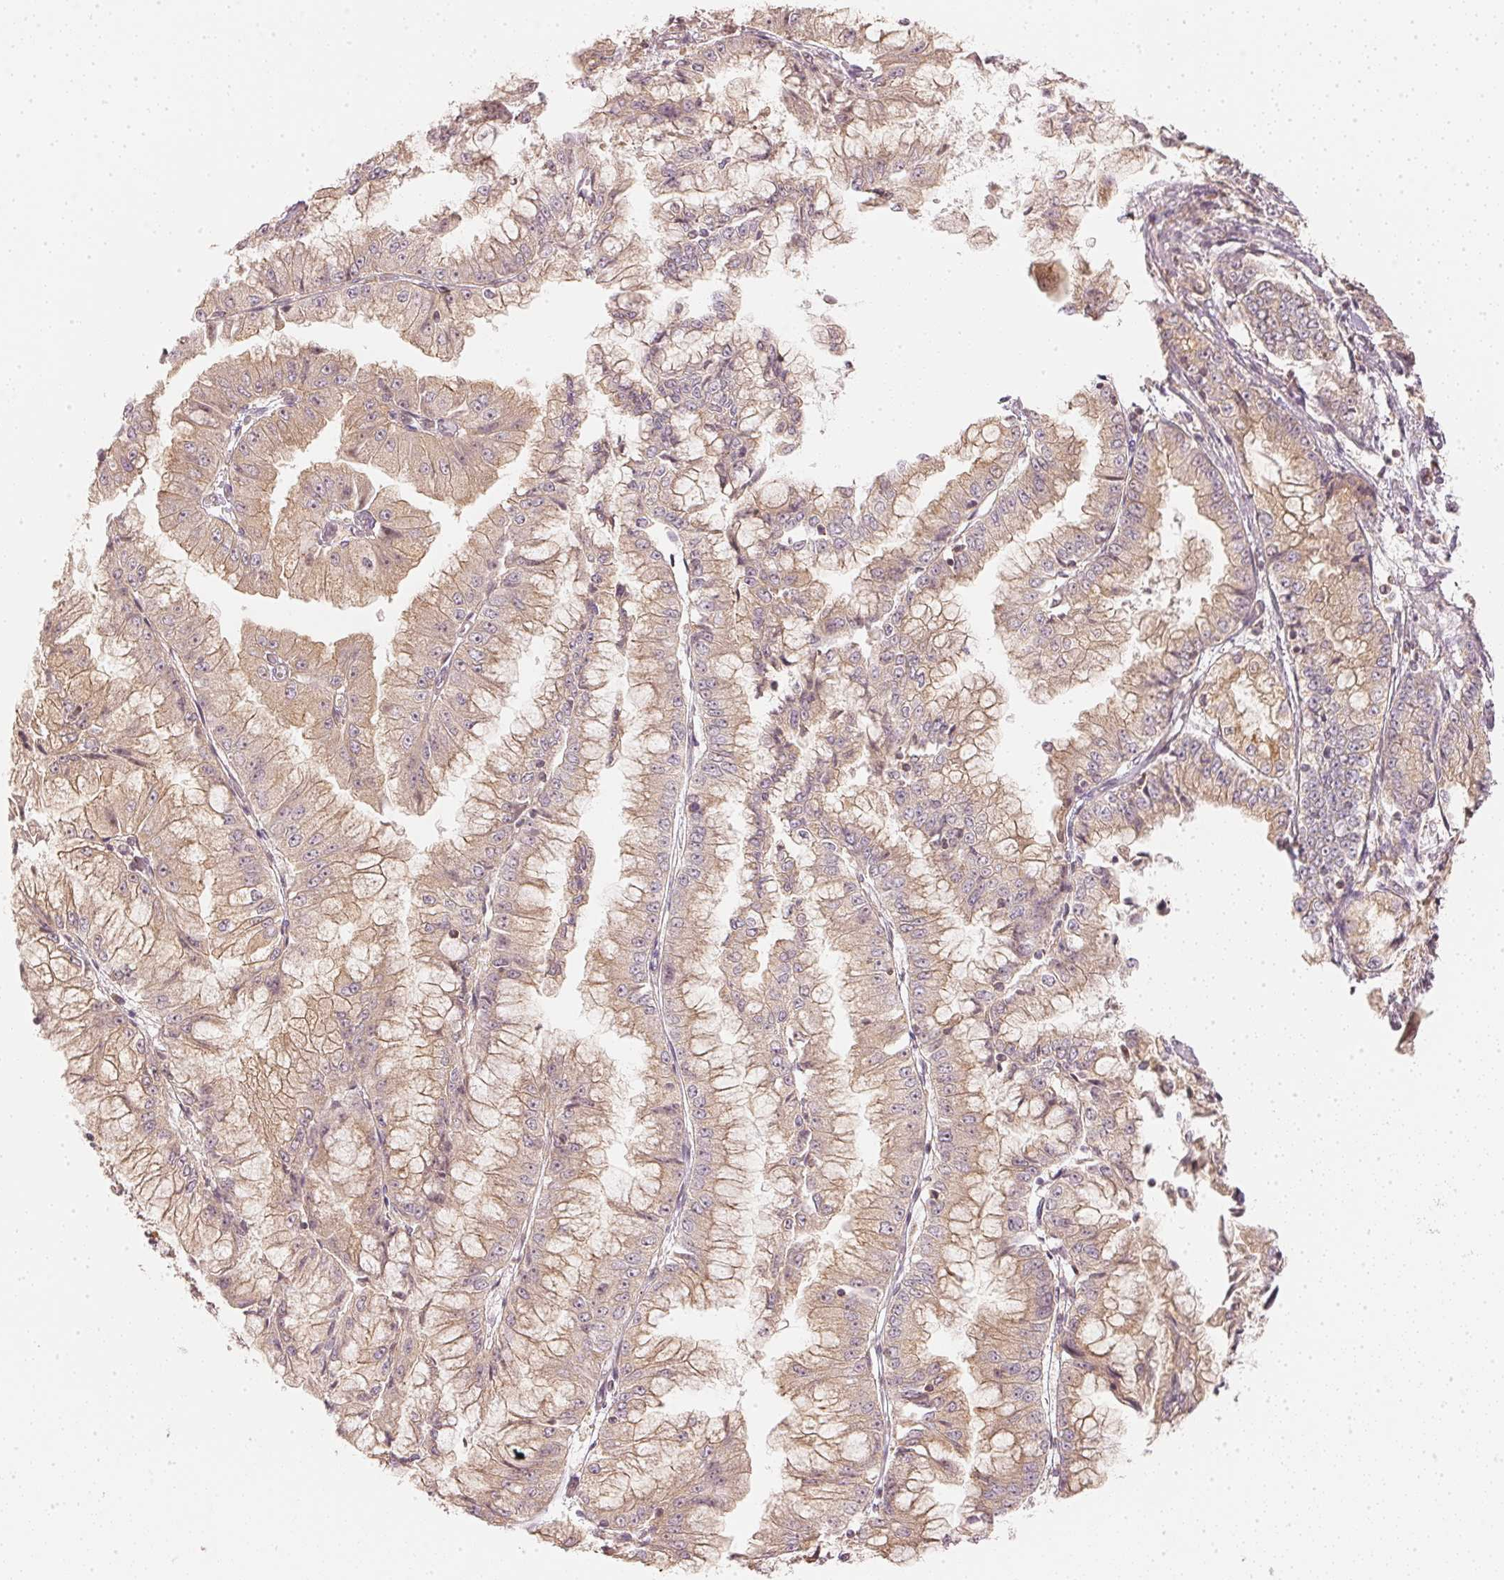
{"staining": {"intensity": "weak", "quantity": ">75%", "location": "cytoplasmic/membranous"}, "tissue": "stomach cancer", "cell_type": "Tumor cells", "image_type": "cancer", "snomed": [{"axis": "morphology", "description": "Adenocarcinoma, NOS"}, {"axis": "topography", "description": "Stomach, upper"}], "caption": "Weak cytoplasmic/membranous staining for a protein is appreciated in approximately >75% of tumor cells of stomach cancer (adenocarcinoma) using immunohistochemistry.", "gene": "WDR54", "patient": {"sex": "female", "age": 74}}